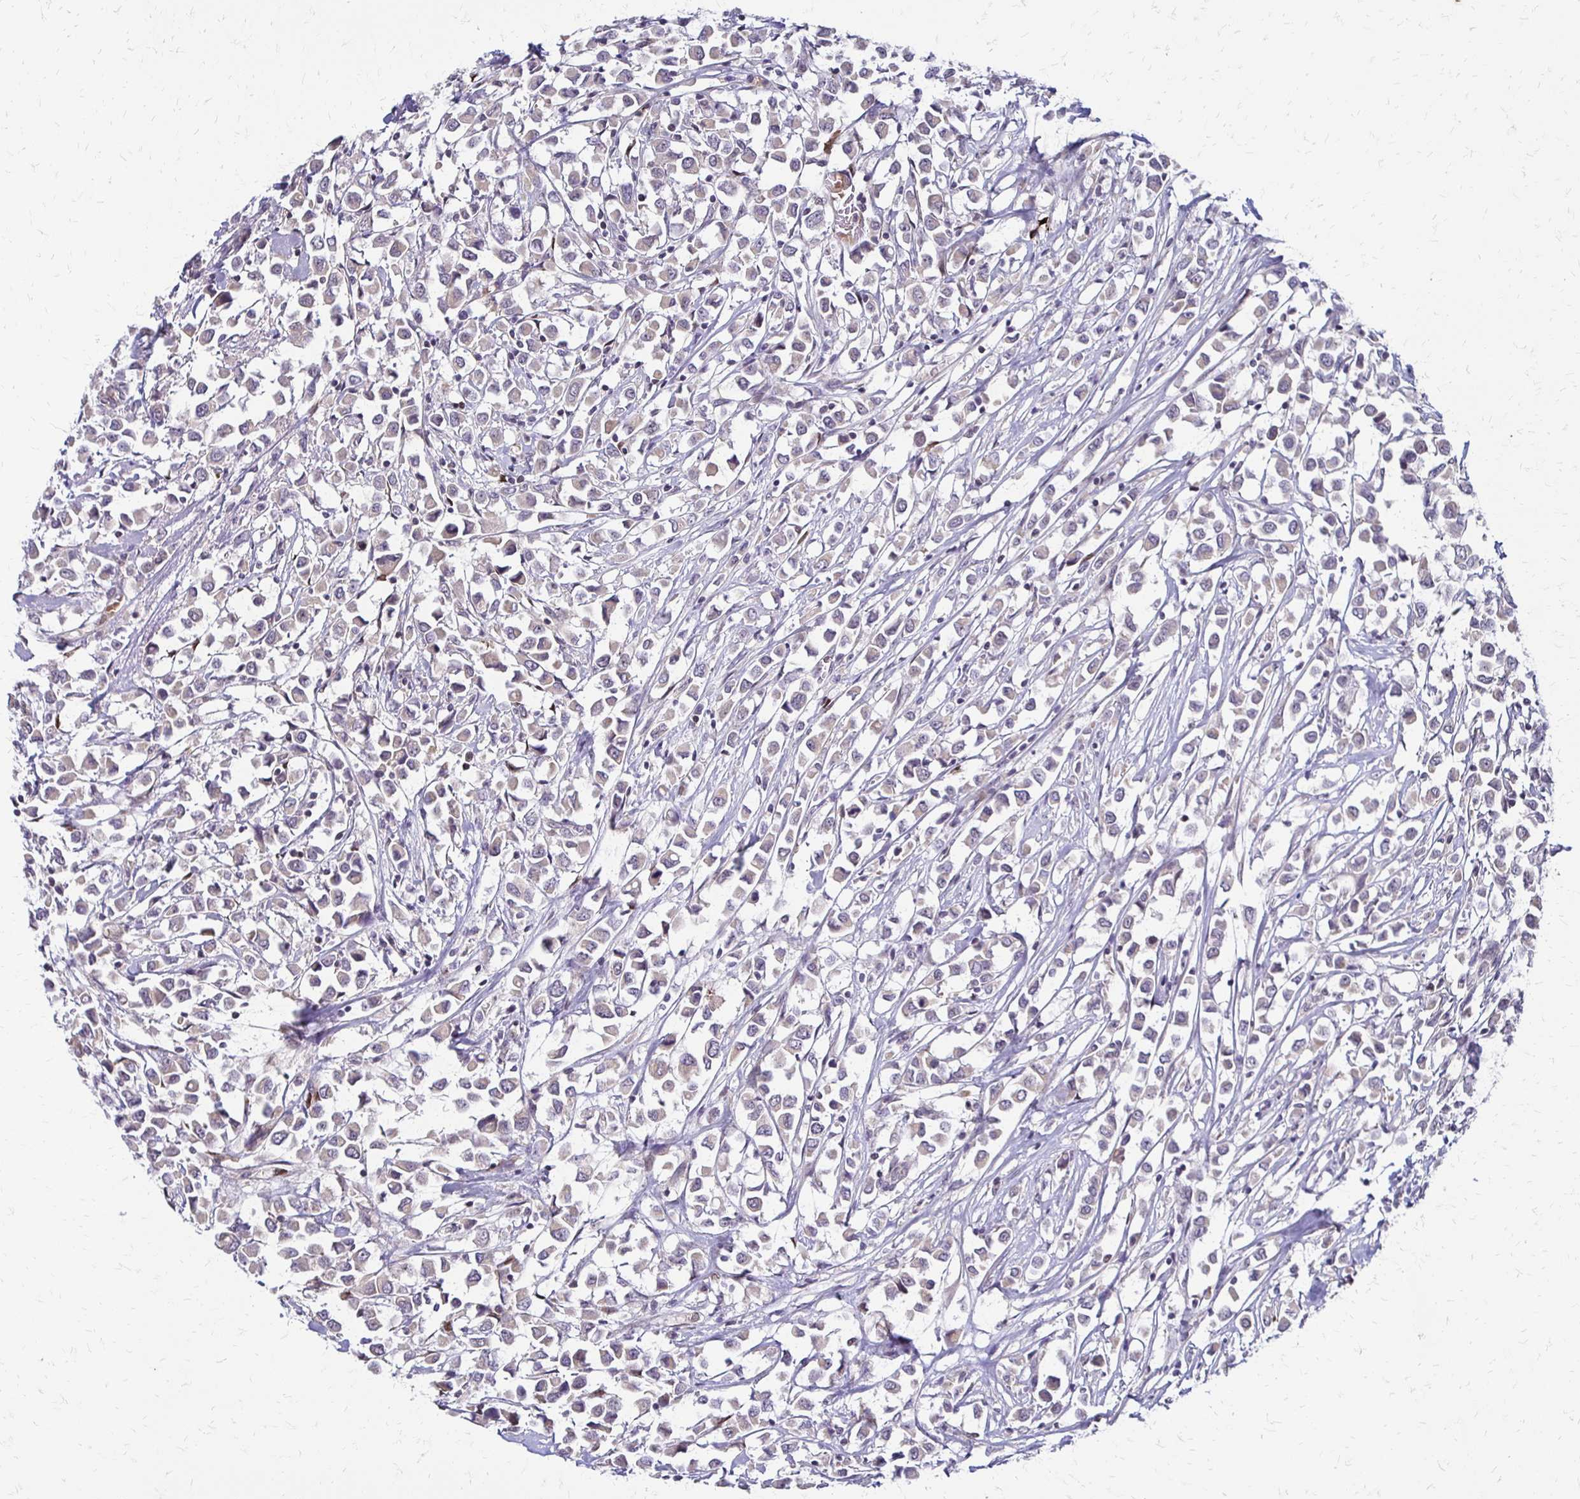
{"staining": {"intensity": "weak", "quantity": ">75%", "location": "cytoplasmic/membranous"}, "tissue": "breast cancer", "cell_type": "Tumor cells", "image_type": "cancer", "snomed": [{"axis": "morphology", "description": "Duct carcinoma"}, {"axis": "topography", "description": "Breast"}], "caption": "Breast cancer stained for a protein (brown) displays weak cytoplasmic/membranous positive expression in approximately >75% of tumor cells.", "gene": "TRIR", "patient": {"sex": "female", "age": 61}}